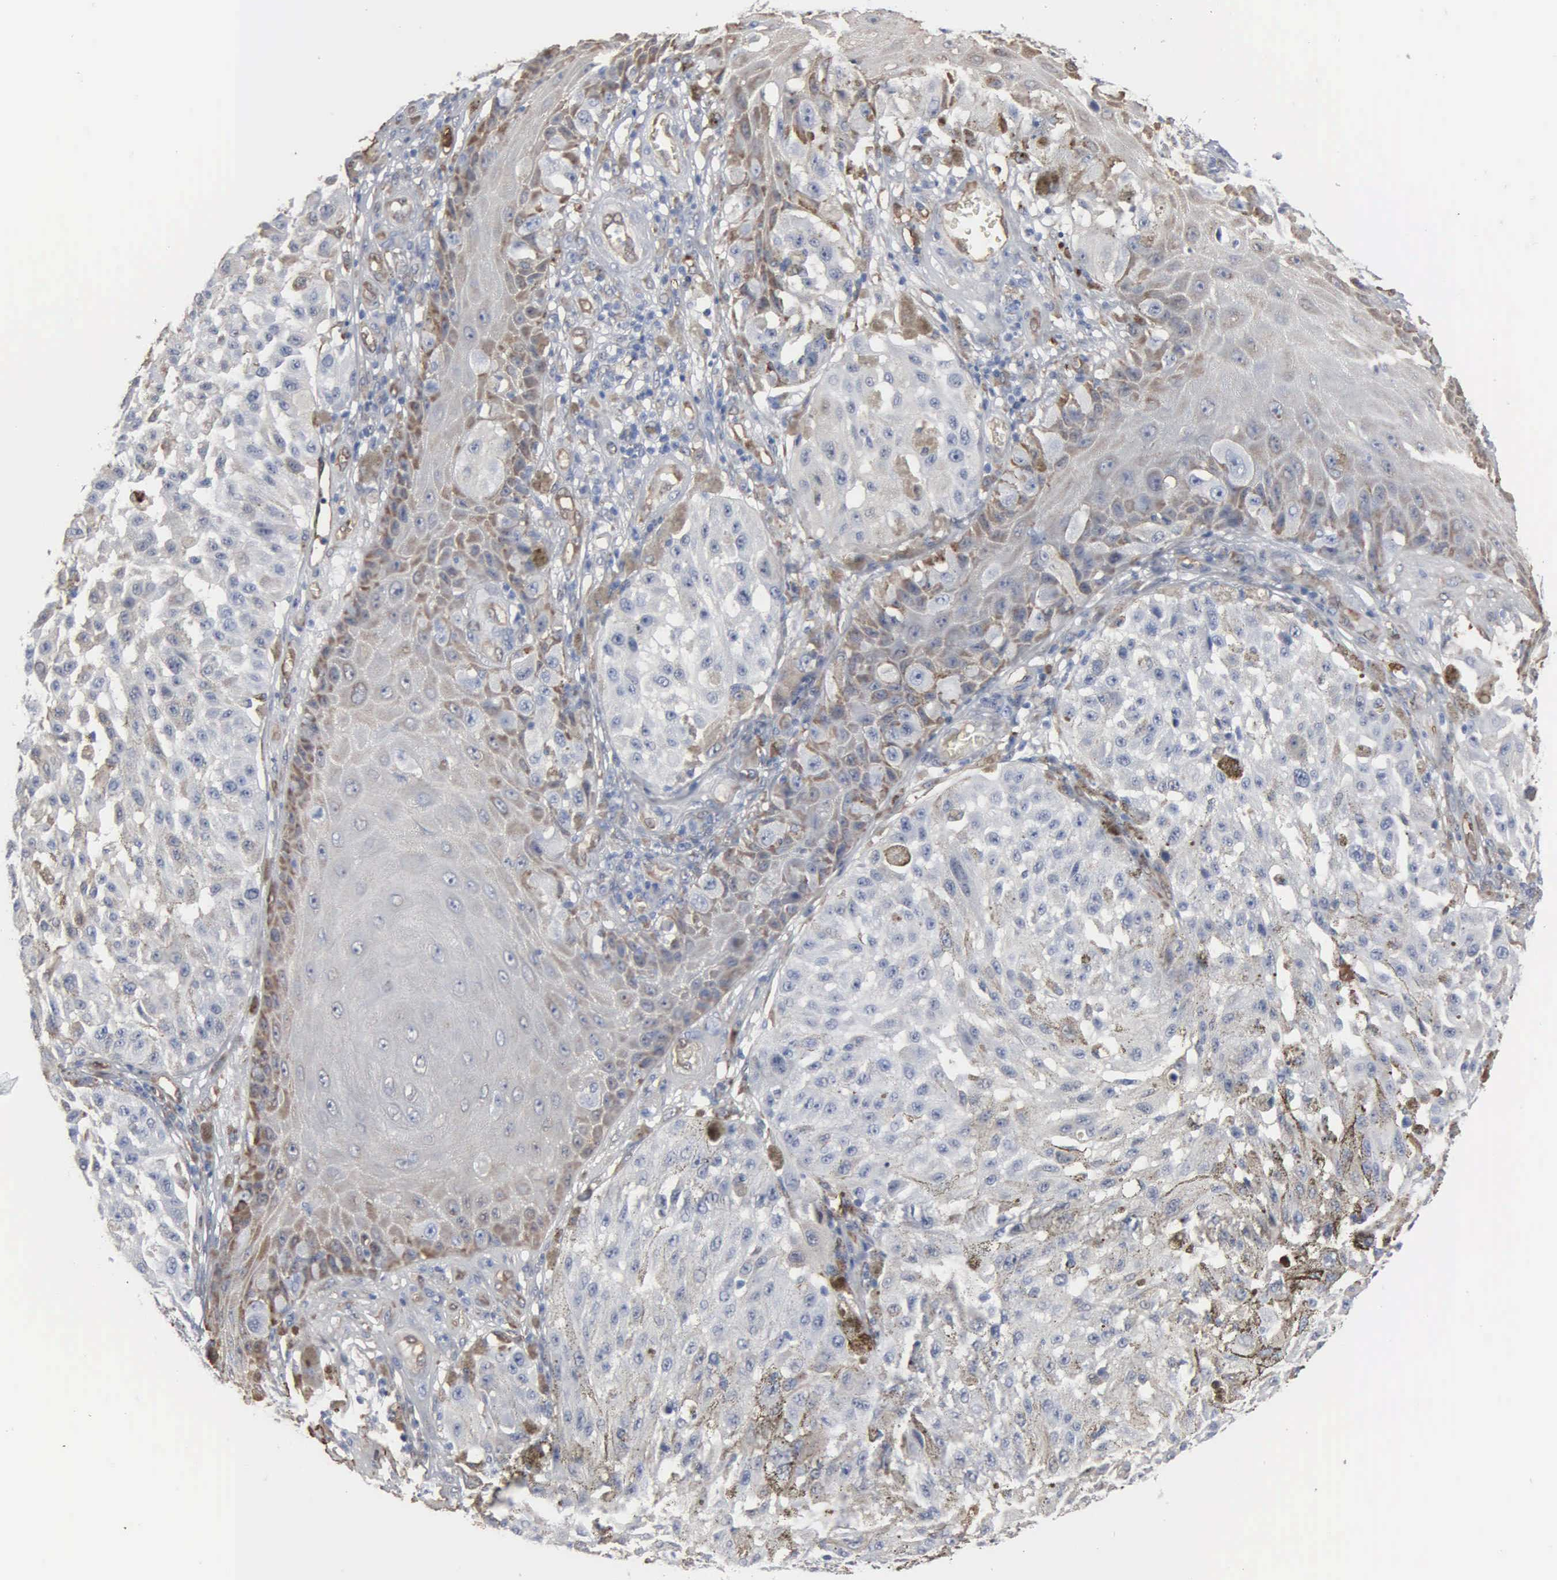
{"staining": {"intensity": "negative", "quantity": "none", "location": "none"}, "tissue": "melanoma", "cell_type": "Tumor cells", "image_type": "cancer", "snomed": [{"axis": "morphology", "description": "Malignant melanoma, NOS"}, {"axis": "topography", "description": "Skin"}], "caption": "This photomicrograph is of malignant melanoma stained with IHC to label a protein in brown with the nuclei are counter-stained blue. There is no staining in tumor cells.", "gene": "FSCN1", "patient": {"sex": "female", "age": 64}}